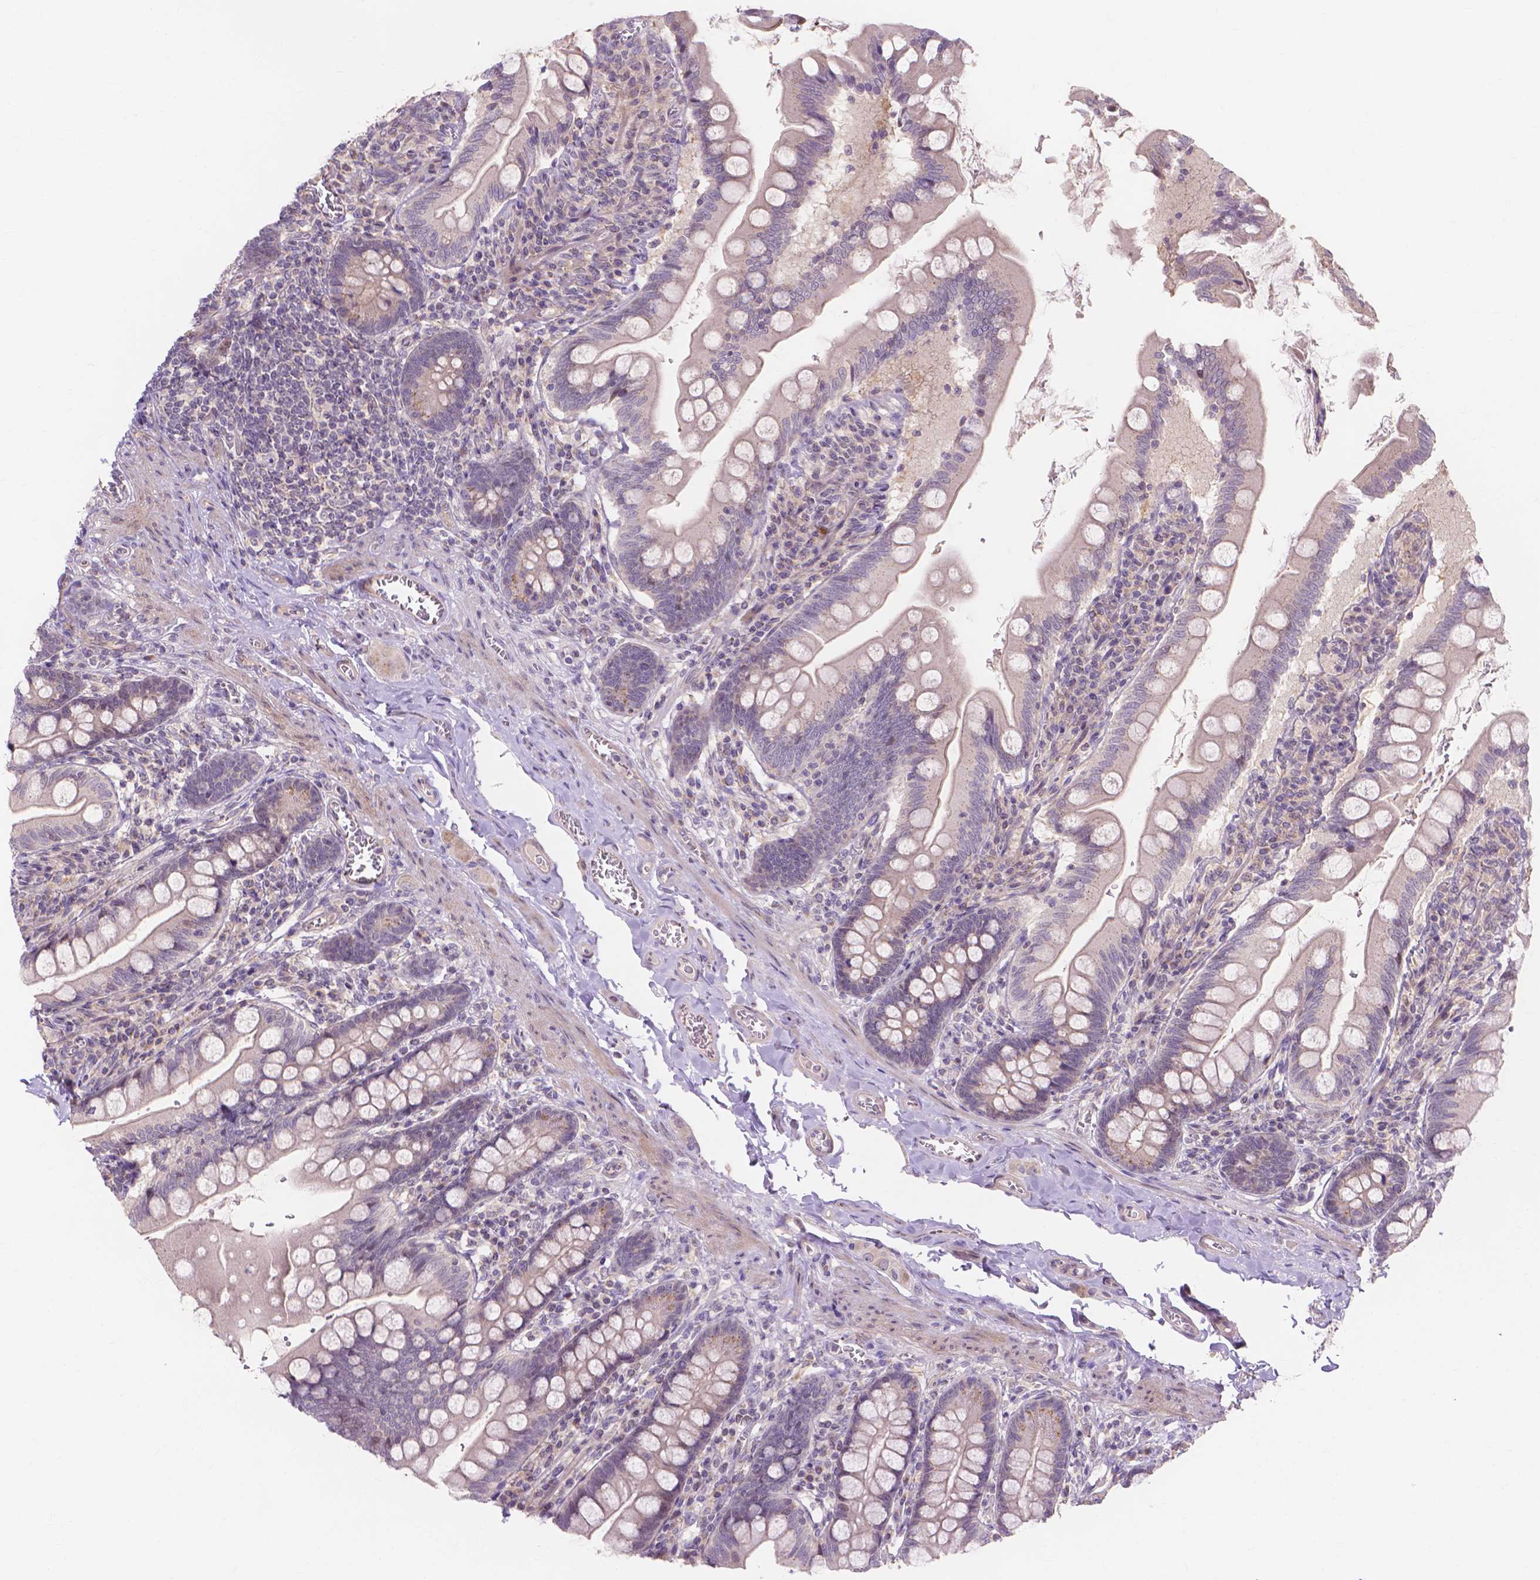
{"staining": {"intensity": "weak", "quantity": "25%-75%", "location": "cytoplasmic/membranous"}, "tissue": "small intestine", "cell_type": "Glandular cells", "image_type": "normal", "snomed": [{"axis": "morphology", "description": "Normal tissue, NOS"}, {"axis": "topography", "description": "Small intestine"}], "caption": "DAB immunohistochemical staining of normal human small intestine exhibits weak cytoplasmic/membranous protein positivity in about 25%-75% of glandular cells.", "gene": "PRDM13", "patient": {"sex": "female", "age": 56}}